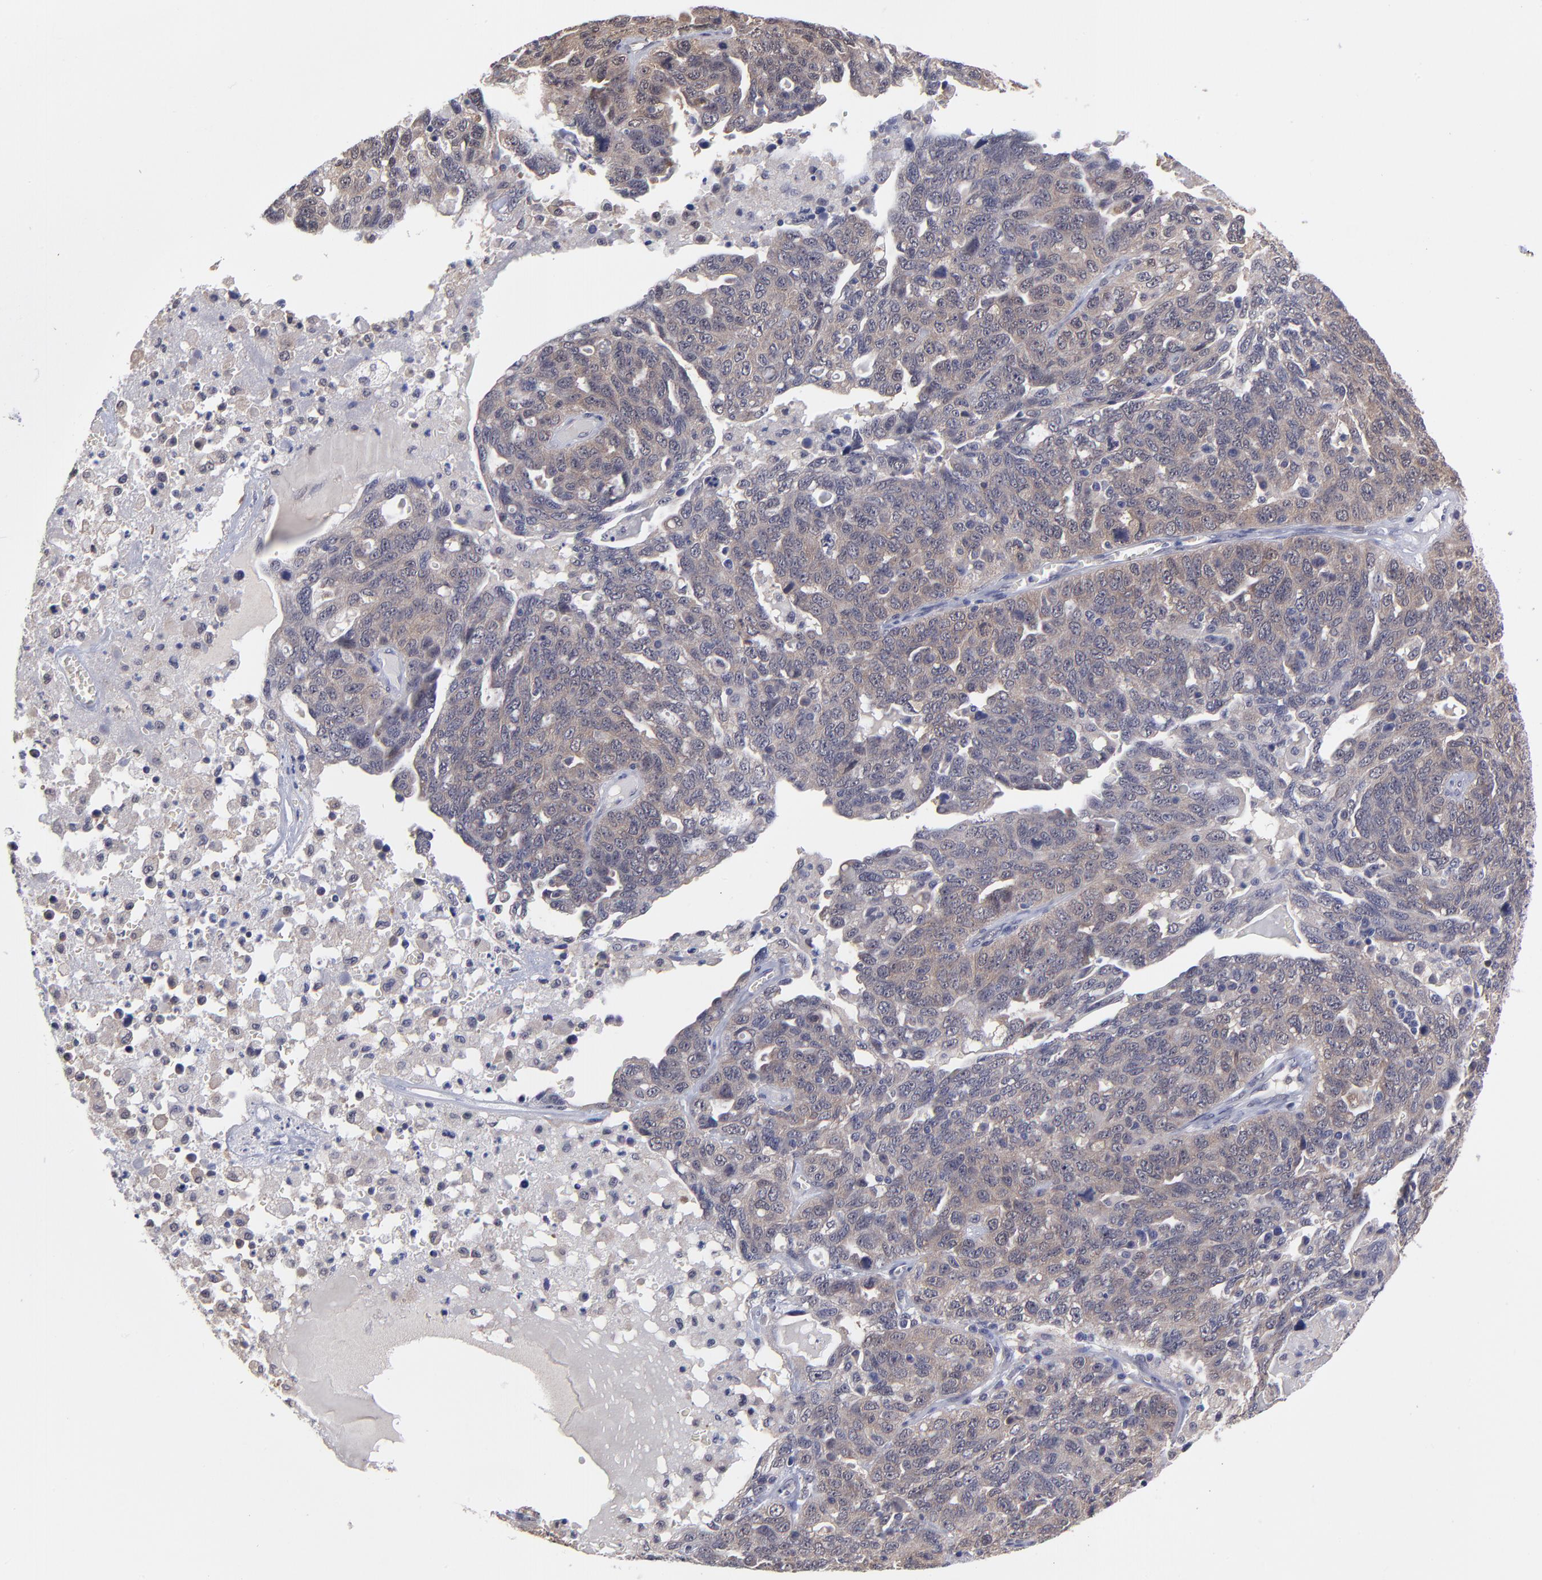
{"staining": {"intensity": "moderate", "quantity": ">75%", "location": "cytoplasmic/membranous"}, "tissue": "ovarian cancer", "cell_type": "Tumor cells", "image_type": "cancer", "snomed": [{"axis": "morphology", "description": "Cystadenocarcinoma, serous, NOS"}, {"axis": "topography", "description": "Ovary"}], "caption": "About >75% of tumor cells in ovarian serous cystadenocarcinoma reveal moderate cytoplasmic/membranous protein positivity as visualized by brown immunohistochemical staining.", "gene": "UBE2E3", "patient": {"sex": "female", "age": 71}}